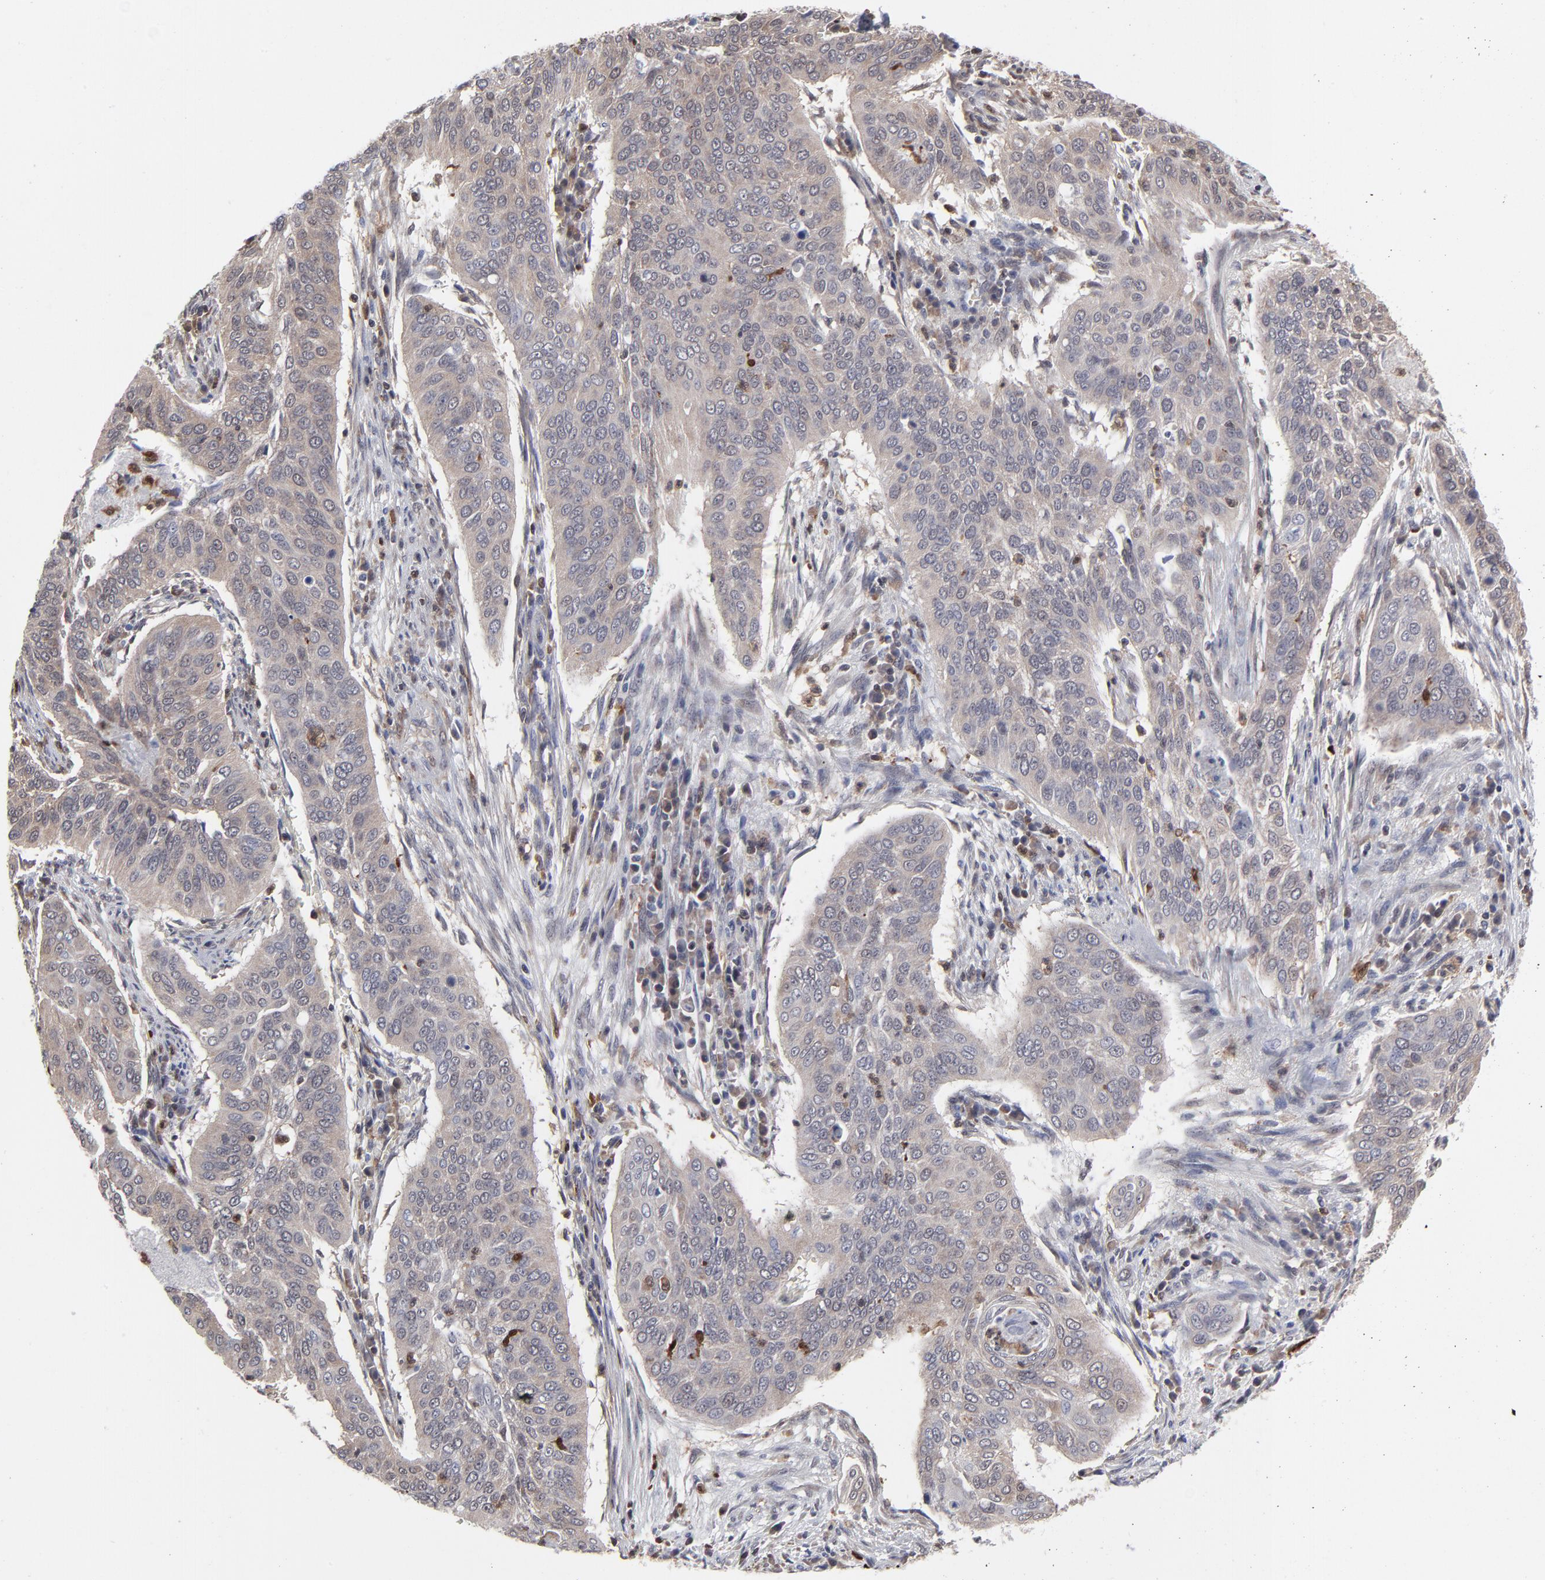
{"staining": {"intensity": "moderate", "quantity": ">75%", "location": "cytoplasmic/membranous"}, "tissue": "cervical cancer", "cell_type": "Tumor cells", "image_type": "cancer", "snomed": [{"axis": "morphology", "description": "Squamous cell carcinoma, NOS"}, {"axis": "topography", "description": "Cervix"}], "caption": "Squamous cell carcinoma (cervical) stained with DAB IHC exhibits medium levels of moderate cytoplasmic/membranous staining in about >75% of tumor cells. The staining was performed using DAB to visualize the protein expression in brown, while the nuclei were stained in blue with hematoxylin (Magnification: 20x).", "gene": "MAP2K1", "patient": {"sex": "female", "age": 39}}